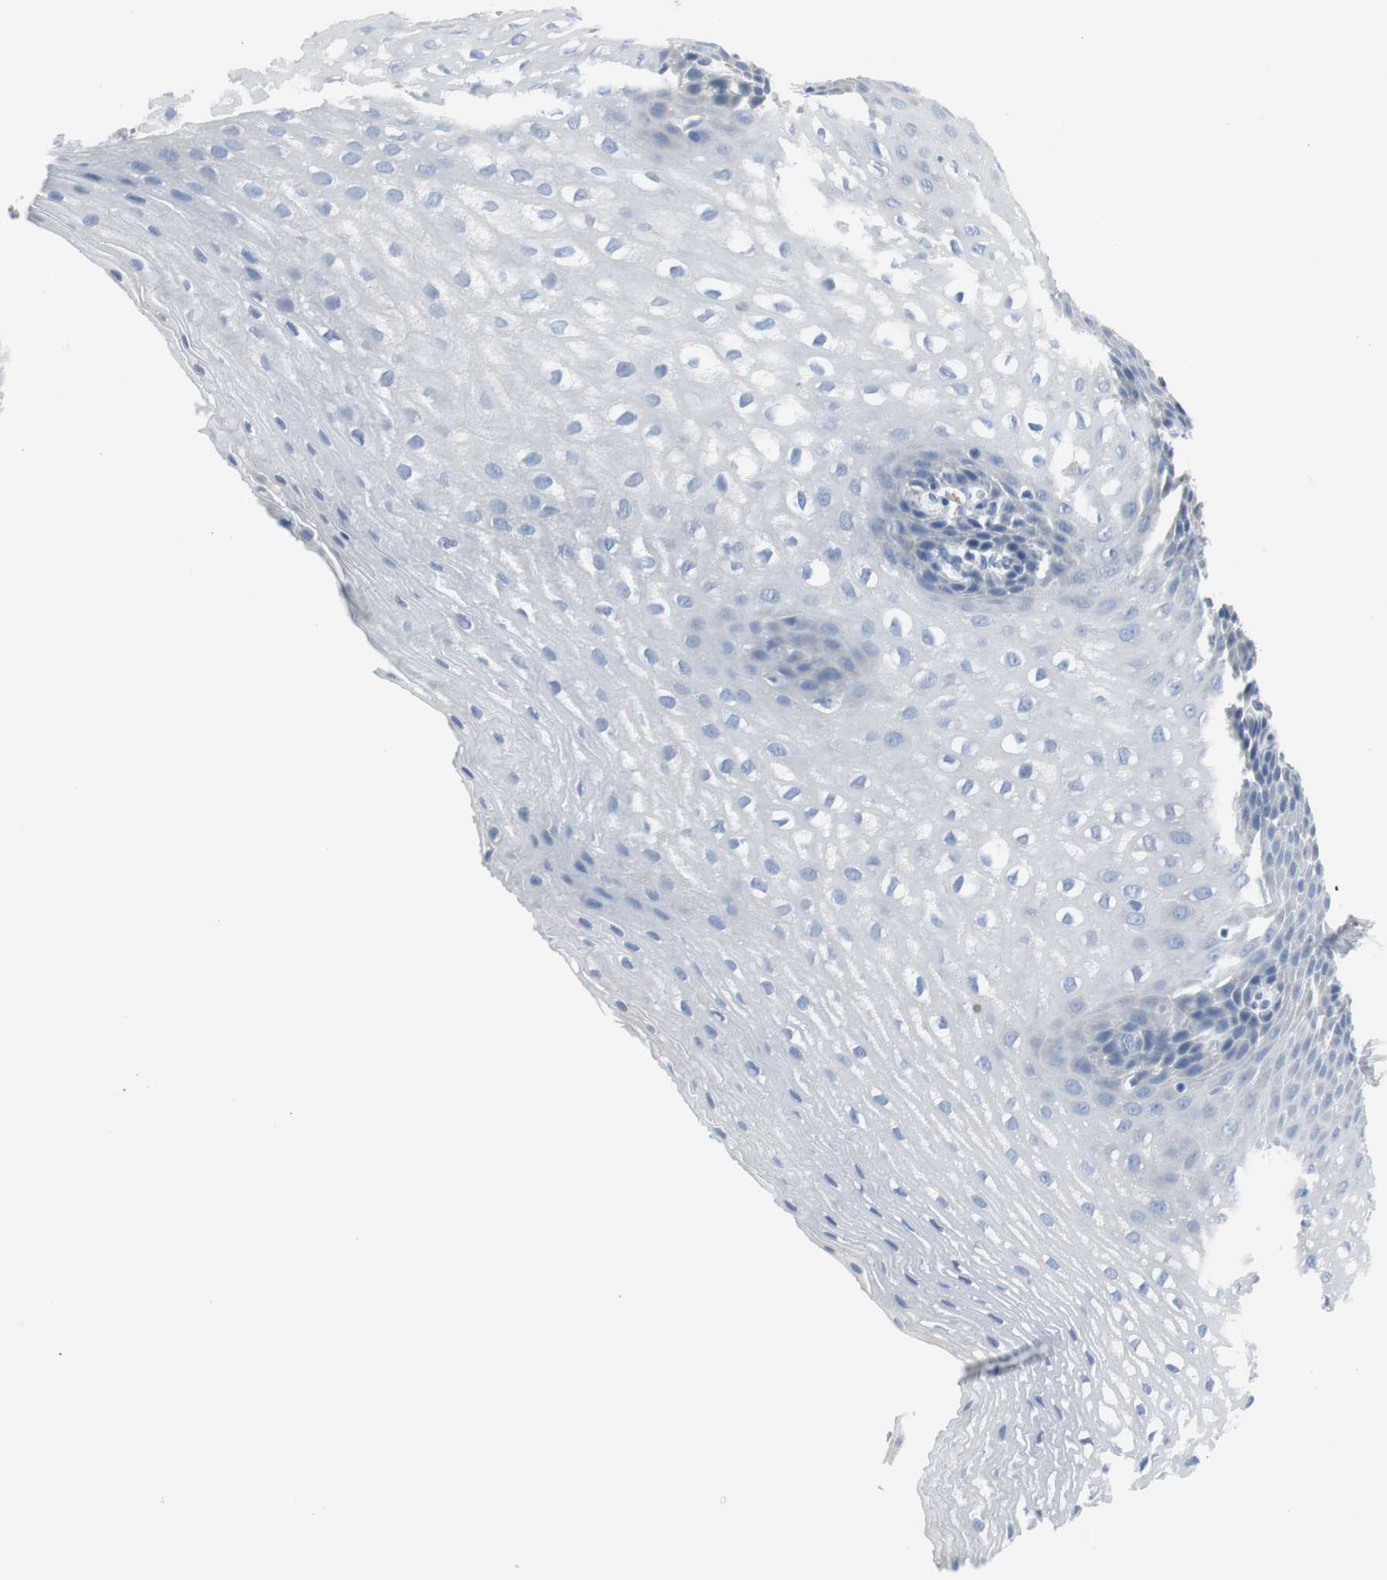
{"staining": {"intensity": "negative", "quantity": "none", "location": "none"}, "tissue": "esophagus", "cell_type": "Squamous epithelial cells", "image_type": "normal", "snomed": [{"axis": "morphology", "description": "Normal tissue, NOS"}, {"axis": "topography", "description": "Esophagus"}], "caption": "Human esophagus stained for a protein using immunohistochemistry (IHC) shows no positivity in squamous epithelial cells.", "gene": "RASA1", "patient": {"sex": "male", "age": 48}}